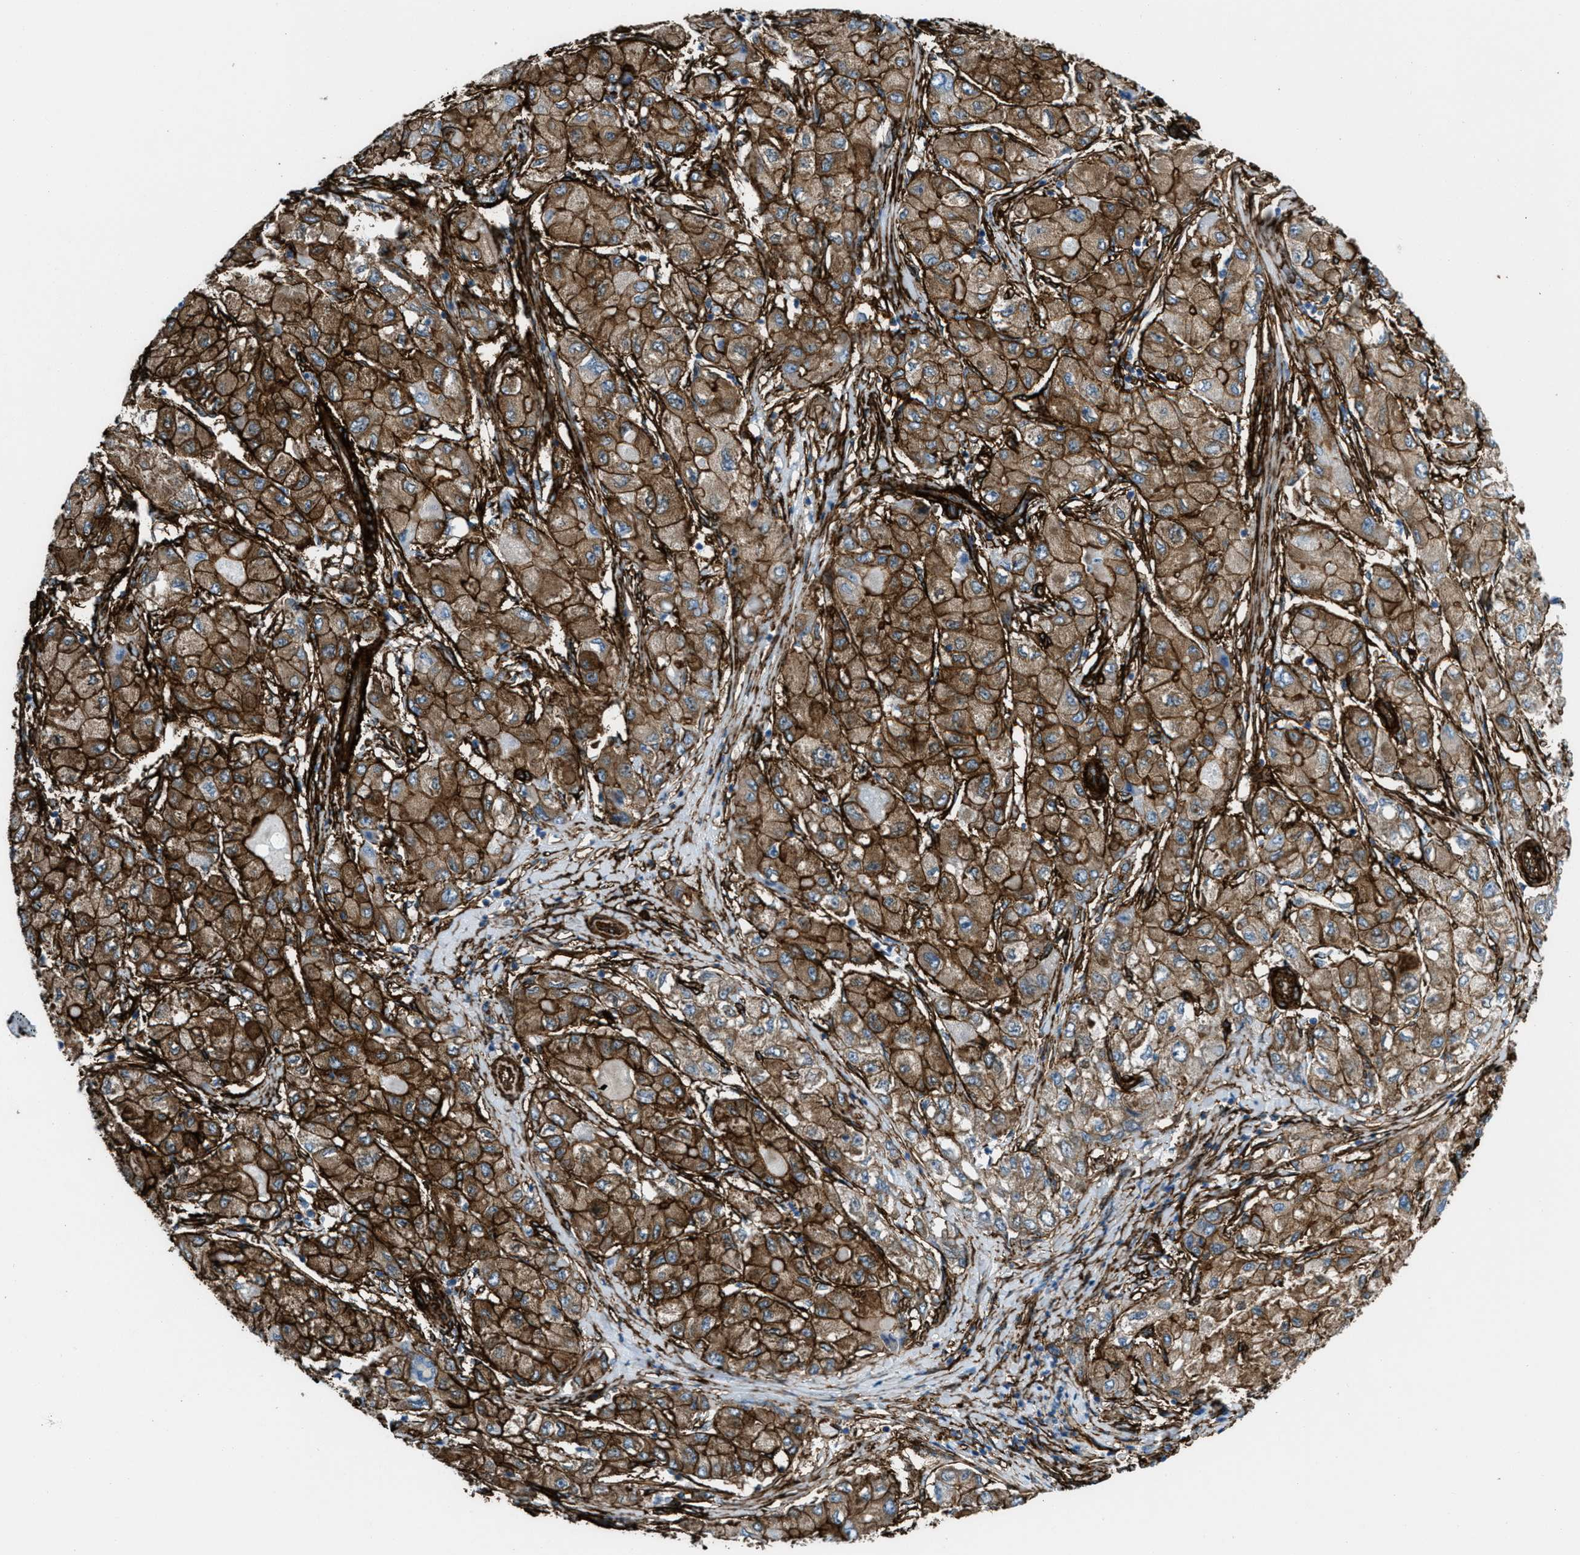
{"staining": {"intensity": "strong", "quantity": ">75%", "location": "cytoplasmic/membranous"}, "tissue": "liver cancer", "cell_type": "Tumor cells", "image_type": "cancer", "snomed": [{"axis": "morphology", "description": "Carcinoma, Hepatocellular, NOS"}, {"axis": "topography", "description": "Liver"}], "caption": "Strong cytoplasmic/membranous expression for a protein is identified in approximately >75% of tumor cells of liver hepatocellular carcinoma using immunohistochemistry (IHC).", "gene": "CALD1", "patient": {"sex": "male", "age": 80}}